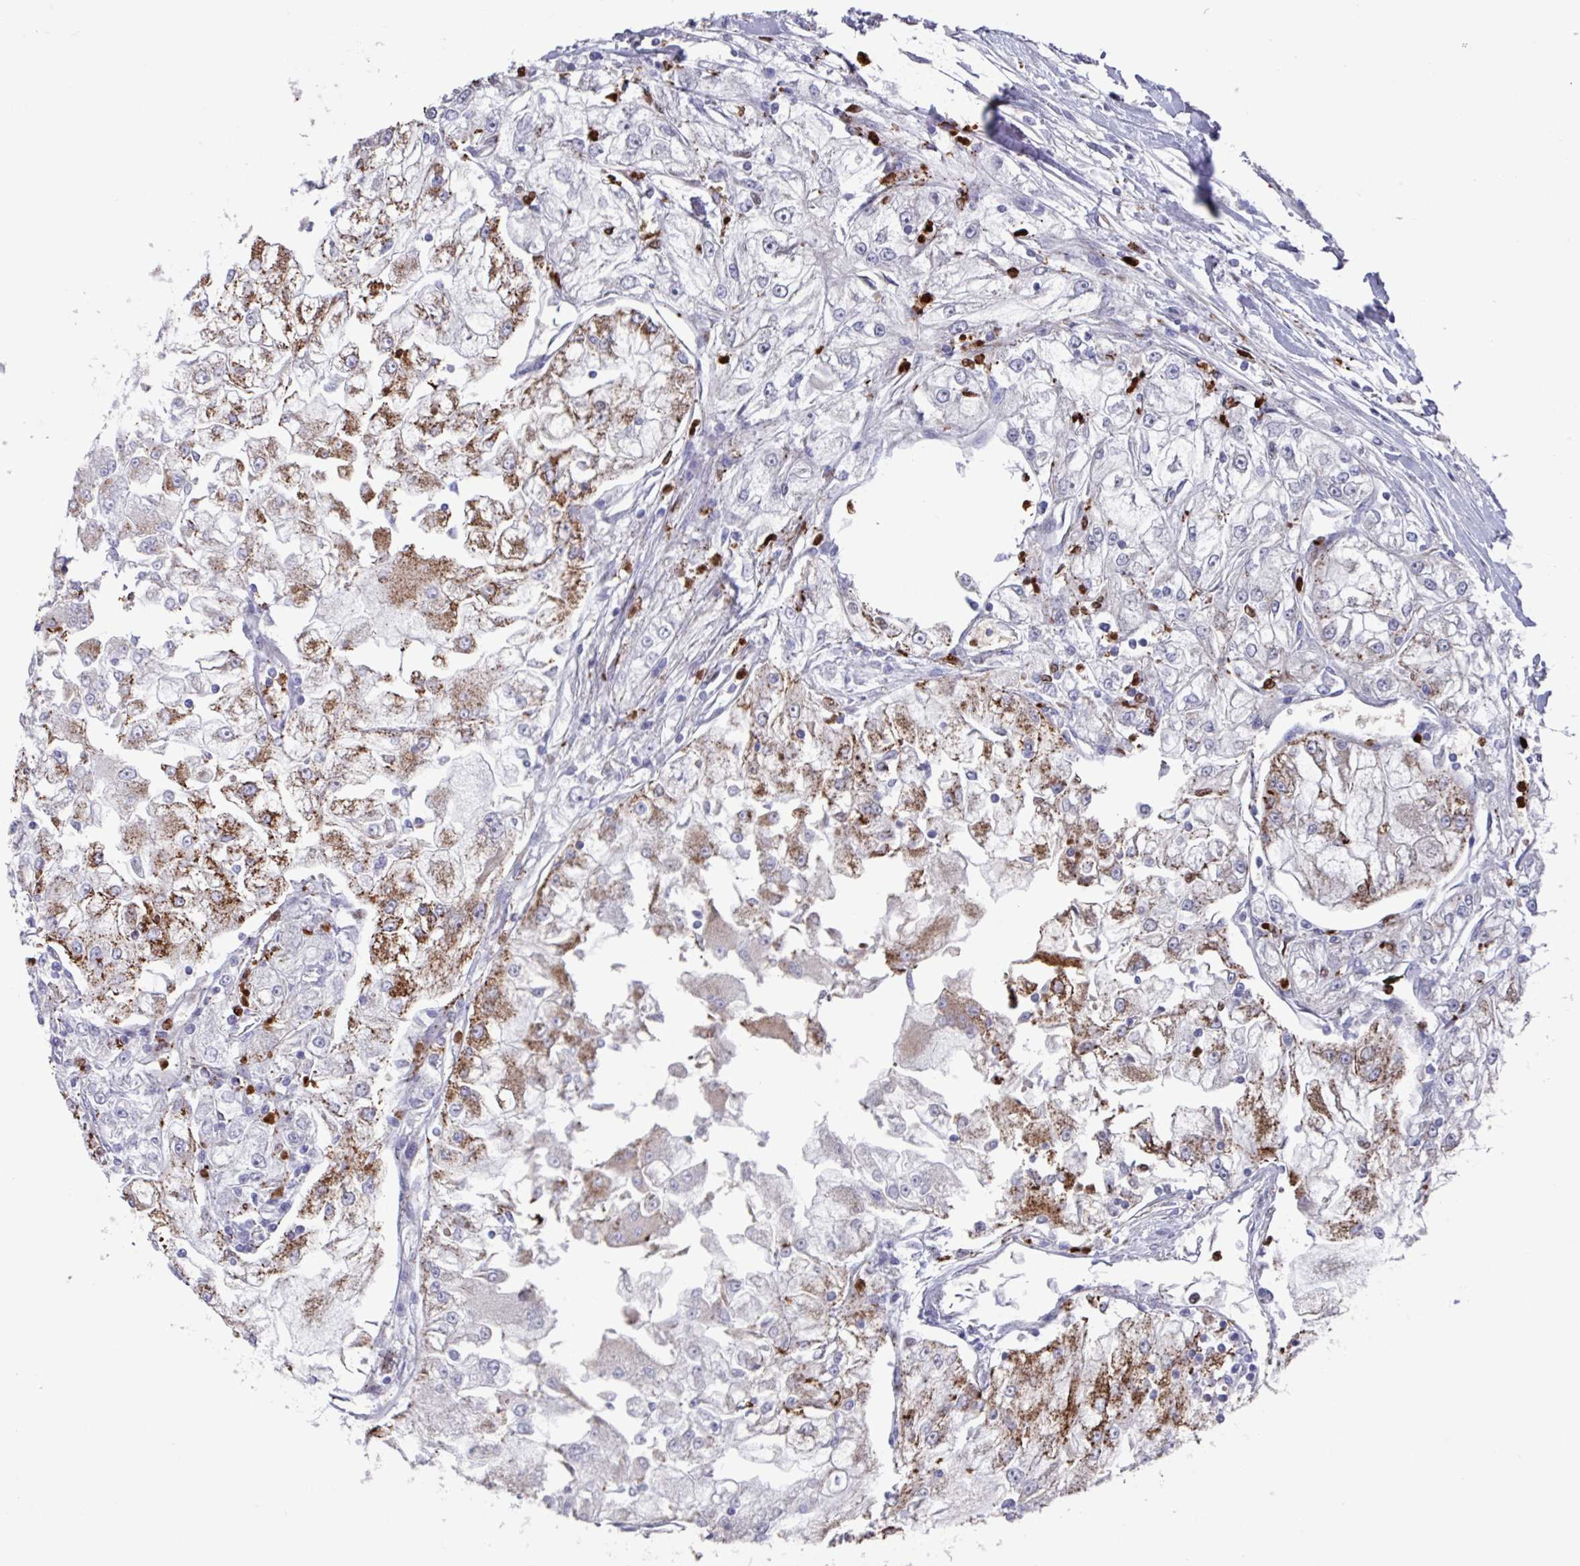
{"staining": {"intensity": "strong", "quantity": "25%-75%", "location": "cytoplasmic/membranous"}, "tissue": "renal cancer", "cell_type": "Tumor cells", "image_type": "cancer", "snomed": [{"axis": "morphology", "description": "Adenocarcinoma, NOS"}, {"axis": "topography", "description": "Kidney"}], "caption": "IHC image of neoplastic tissue: human renal adenocarcinoma stained using immunohistochemistry demonstrates high levels of strong protein expression localized specifically in the cytoplasmic/membranous of tumor cells, appearing as a cytoplasmic/membranous brown color.", "gene": "UQCC2", "patient": {"sex": "female", "age": 72}}